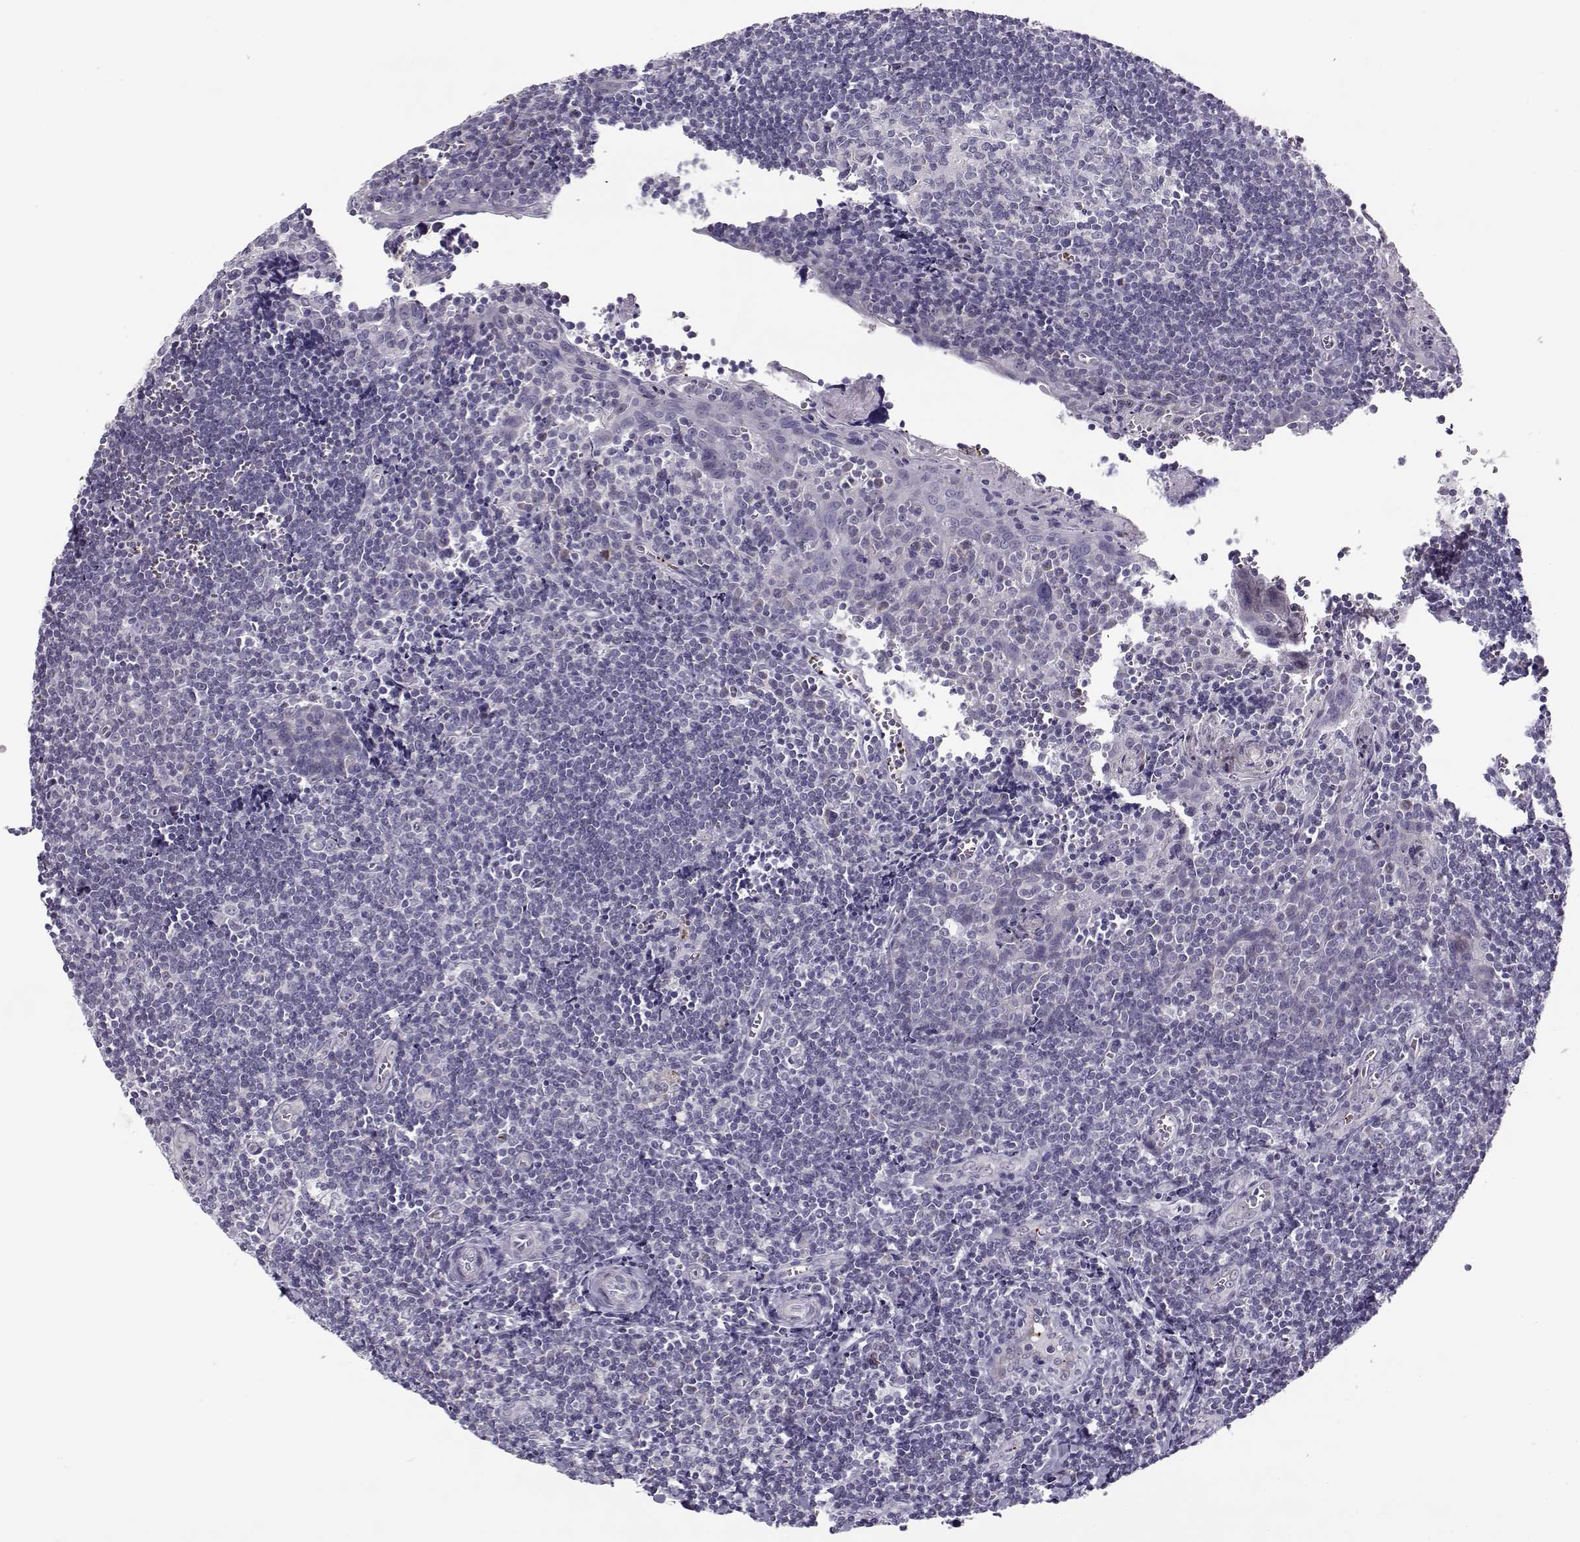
{"staining": {"intensity": "negative", "quantity": "none", "location": "none"}, "tissue": "tonsil", "cell_type": "Germinal center cells", "image_type": "normal", "snomed": [{"axis": "morphology", "description": "Normal tissue, NOS"}, {"axis": "morphology", "description": "Inflammation, NOS"}, {"axis": "topography", "description": "Tonsil"}], "caption": "DAB immunohistochemical staining of unremarkable human tonsil demonstrates no significant positivity in germinal center cells.", "gene": "KLF17", "patient": {"sex": "female", "age": 31}}